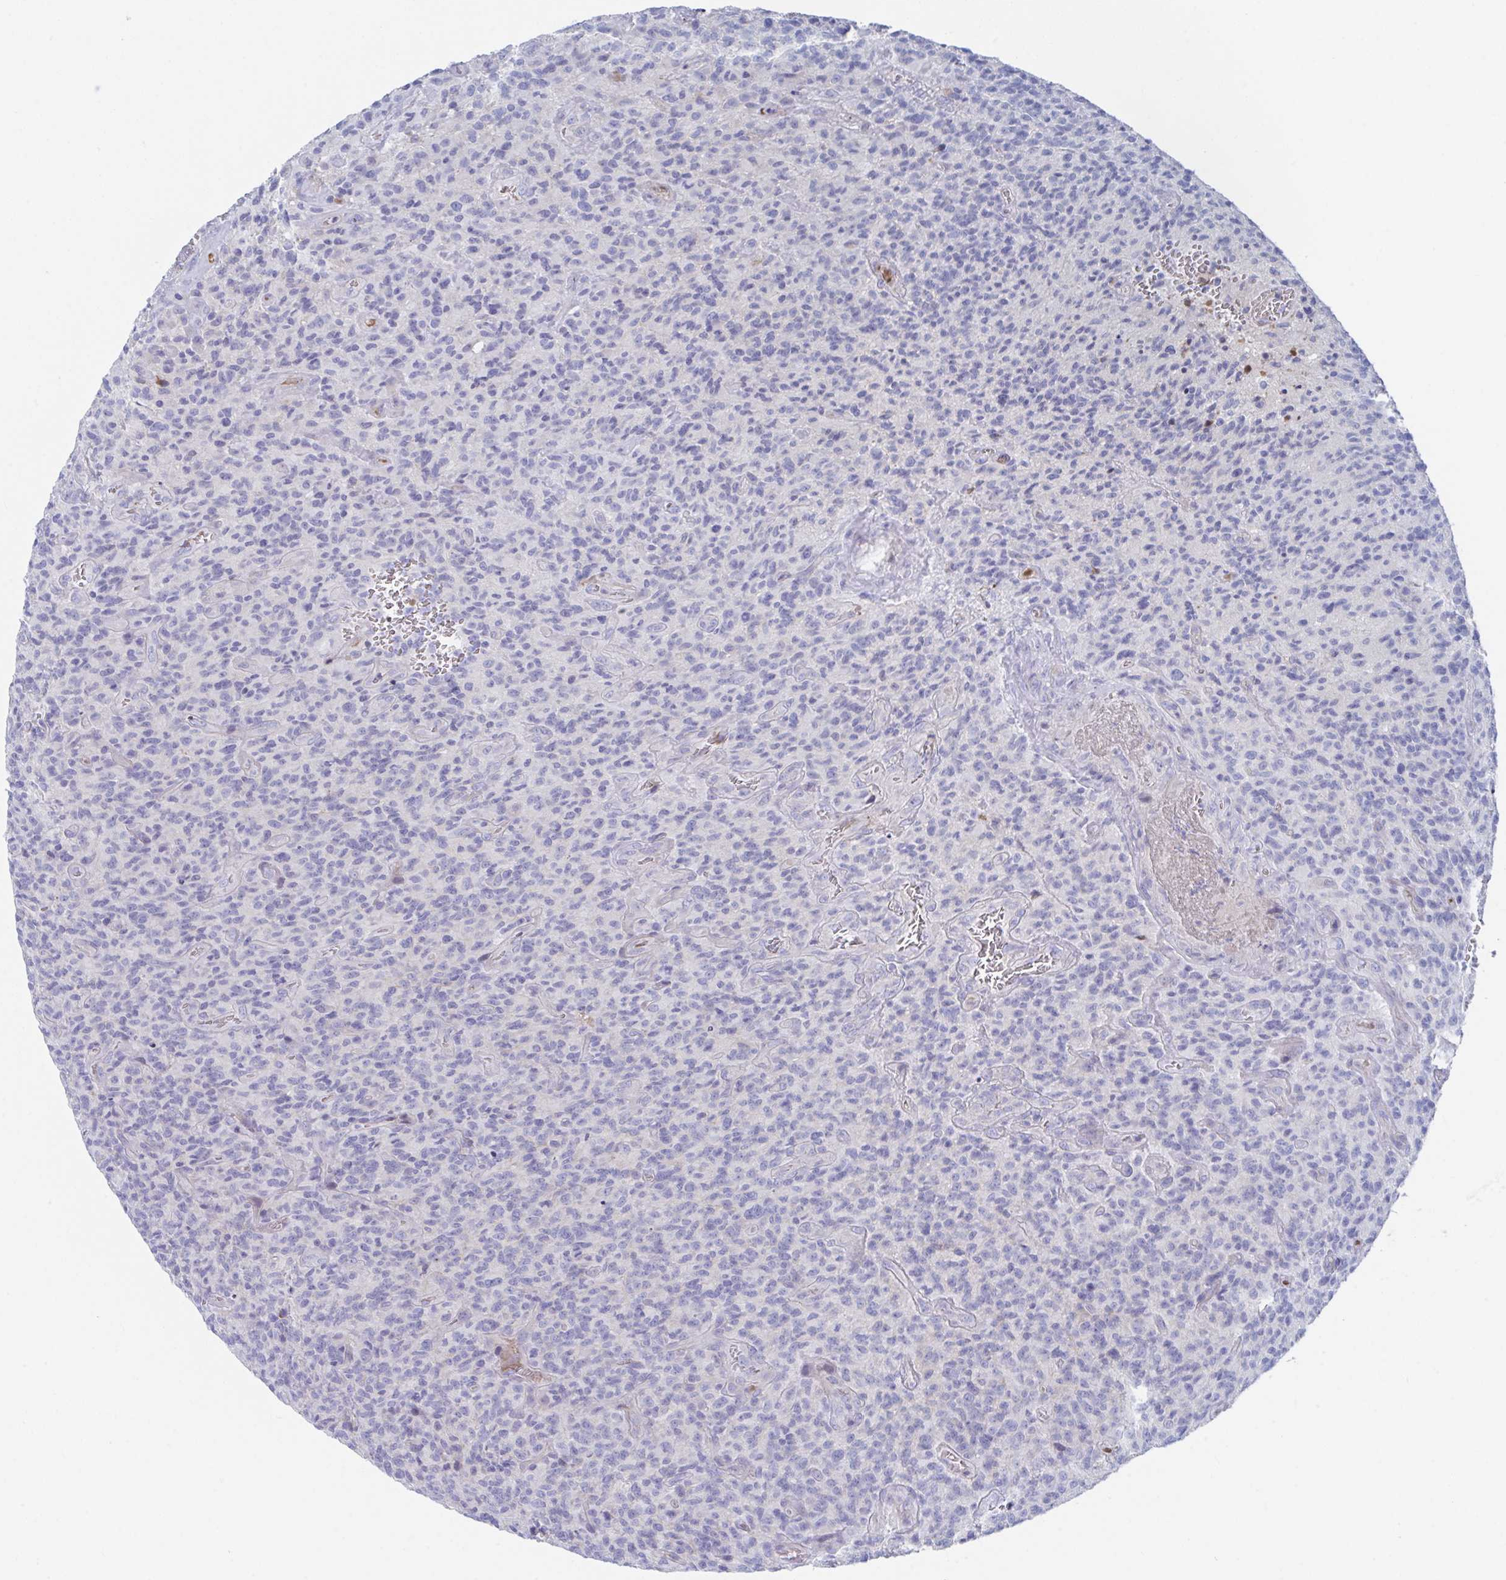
{"staining": {"intensity": "negative", "quantity": "none", "location": "none"}, "tissue": "glioma", "cell_type": "Tumor cells", "image_type": "cancer", "snomed": [{"axis": "morphology", "description": "Glioma, malignant, High grade"}, {"axis": "topography", "description": "Brain"}], "caption": "Immunohistochemical staining of glioma displays no significant staining in tumor cells.", "gene": "TNFAIP6", "patient": {"sex": "male", "age": 76}}